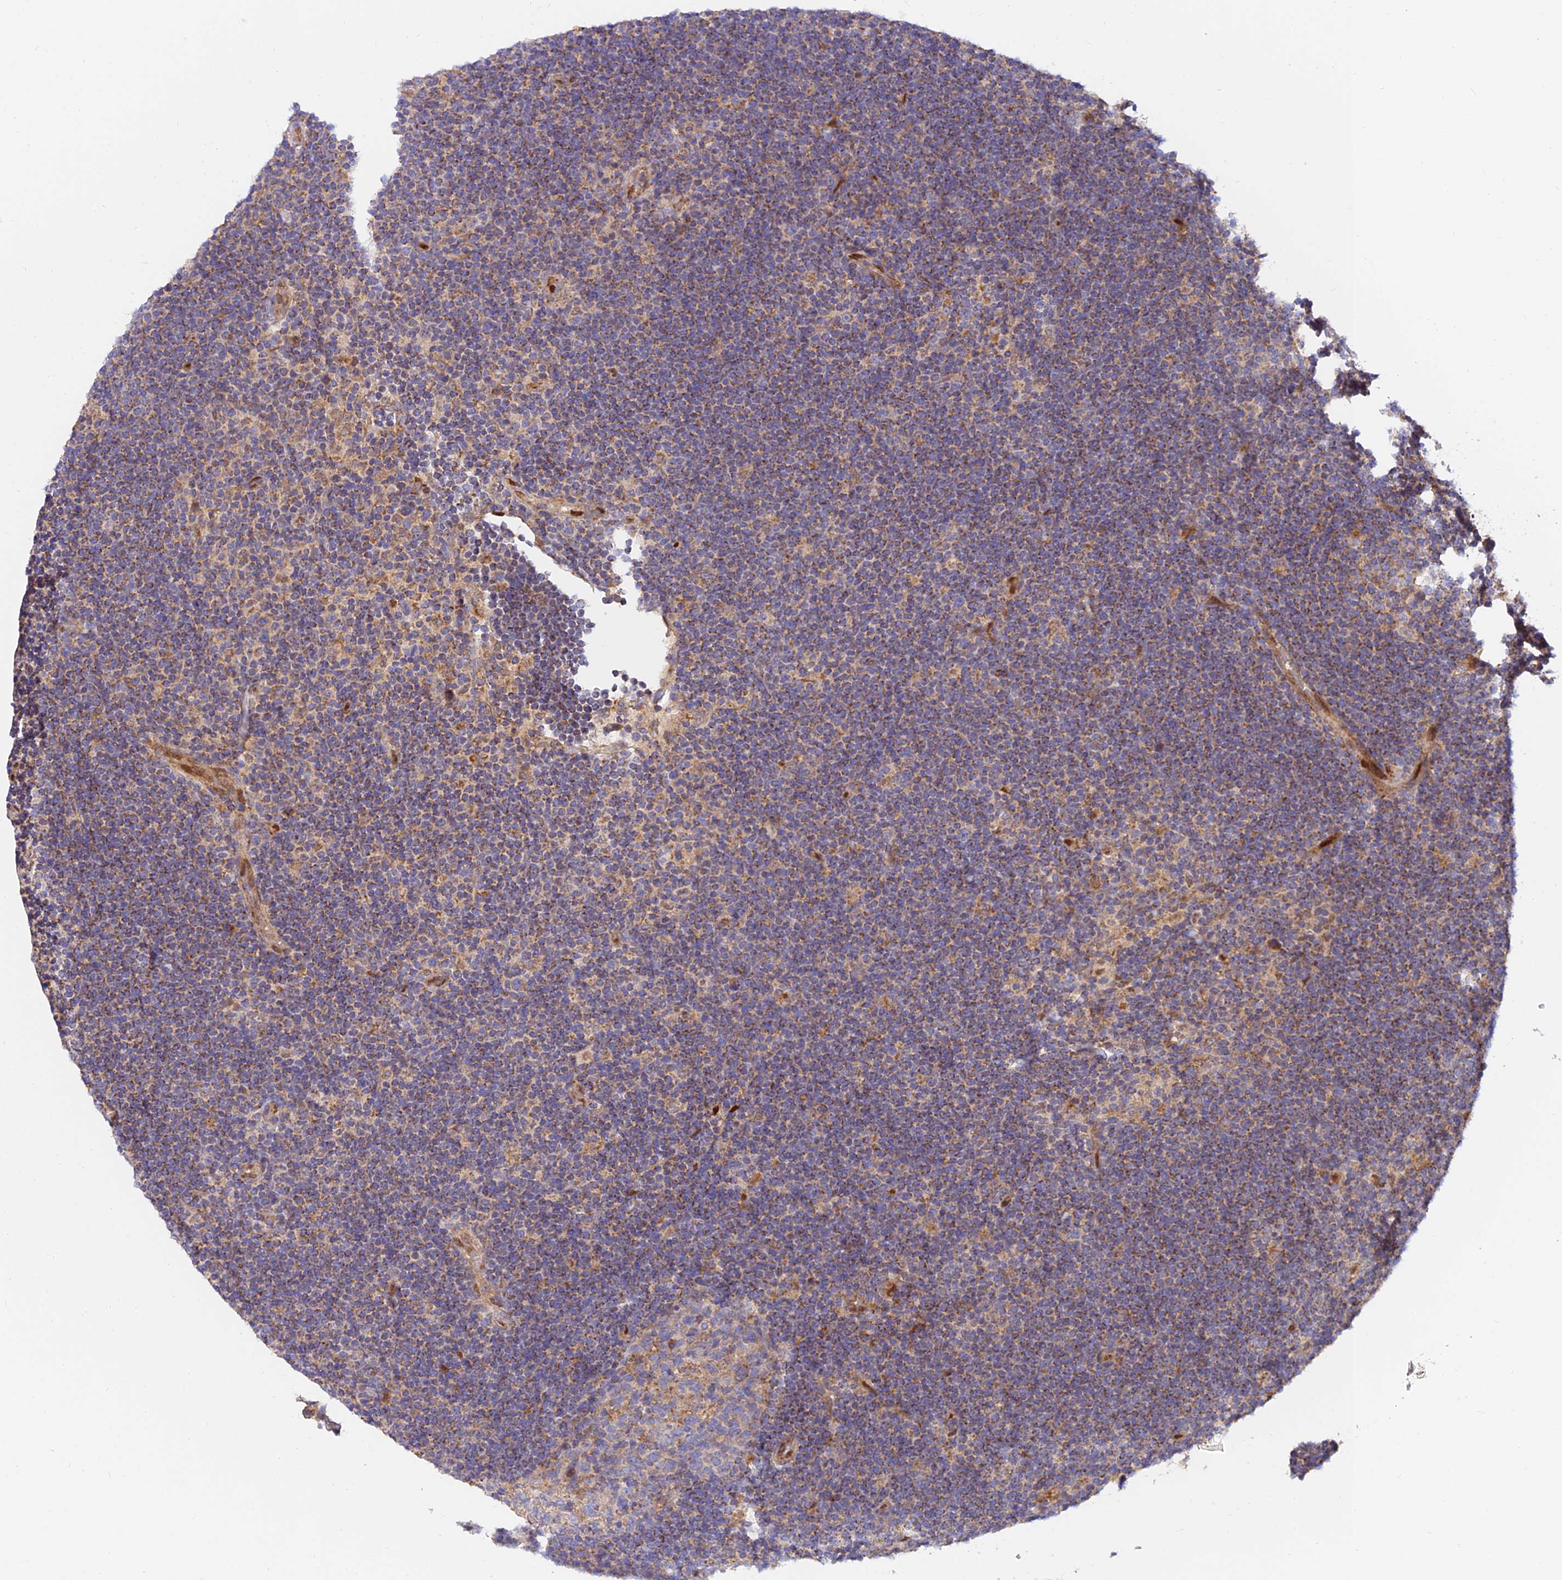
{"staining": {"intensity": "weak", "quantity": "25%-75%", "location": "cytoplasmic/membranous"}, "tissue": "lymphoma", "cell_type": "Tumor cells", "image_type": "cancer", "snomed": [{"axis": "morphology", "description": "Hodgkin's disease, NOS"}, {"axis": "topography", "description": "Lymph node"}], "caption": "Immunohistochemistry (IHC) image of lymphoma stained for a protein (brown), which displays low levels of weak cytoplasmic/membranous staining in approximately 25%-75% of tumor cells.", "gene": "PODNL1", "patient": {"sex": "female", "age": 57}}